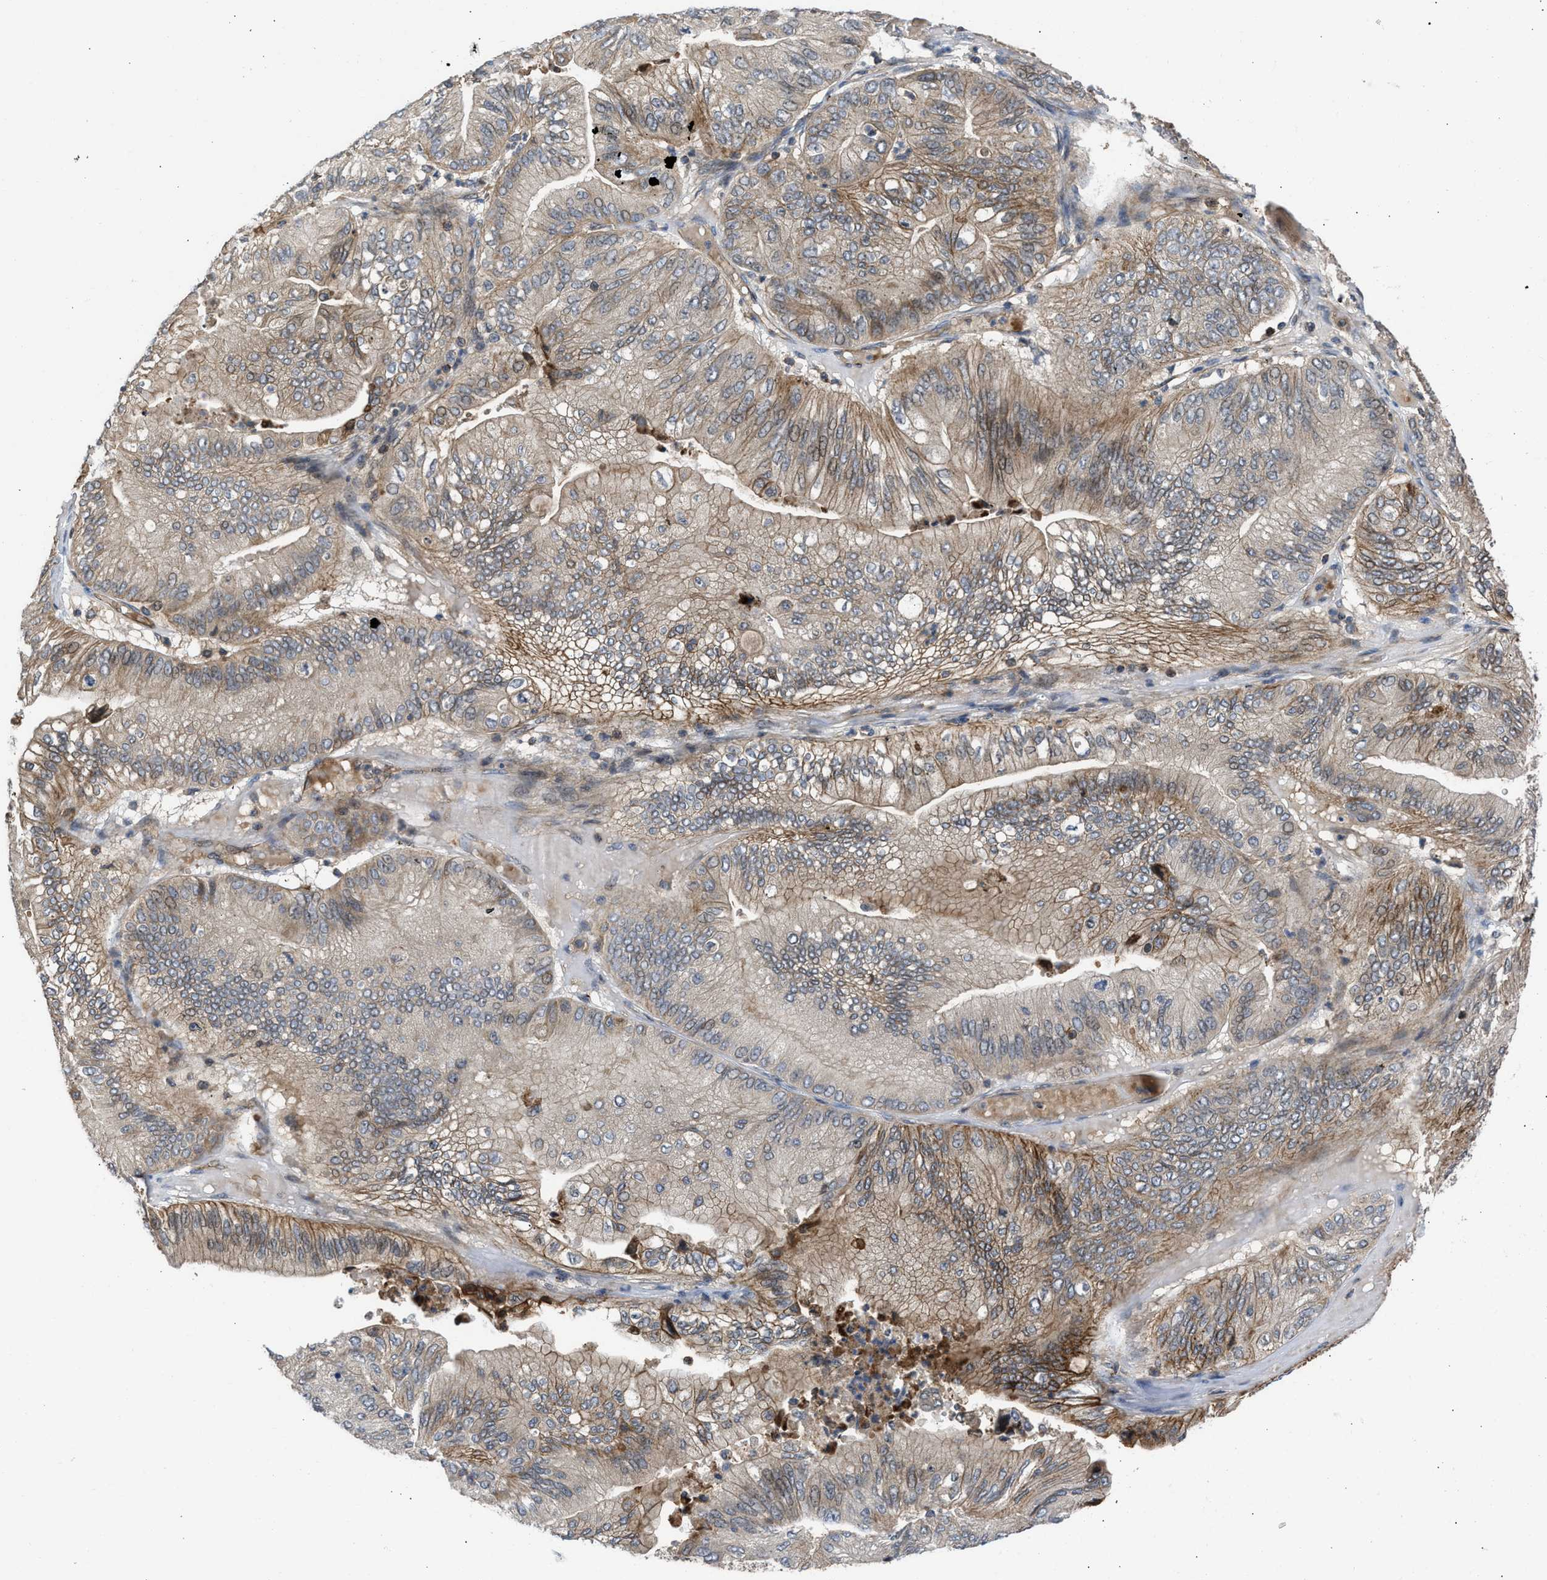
{"staining": {"intensity": "moderate", "quantity": "<25%", "location": "cytoplasmic/membranous"}, "tissue": "ovarian cancer", "cell_type": "Tumor cells", "image_type": "cancer", "snomed": [{"axis": "morphology", "description": "Cystadenocarcinoma, mucinous, NOS"}, {"axis": "topography", "description": "Ovary"}], "caption": "Protein analysis of mucinous cystadenocarcinoma (ovarian) tissue displays moderate cytoplasmic/membranous positivity in about <25% of tumor cells.", "gene": "GPATCH2L", "patient": {"sex": "female", "age": 61}}